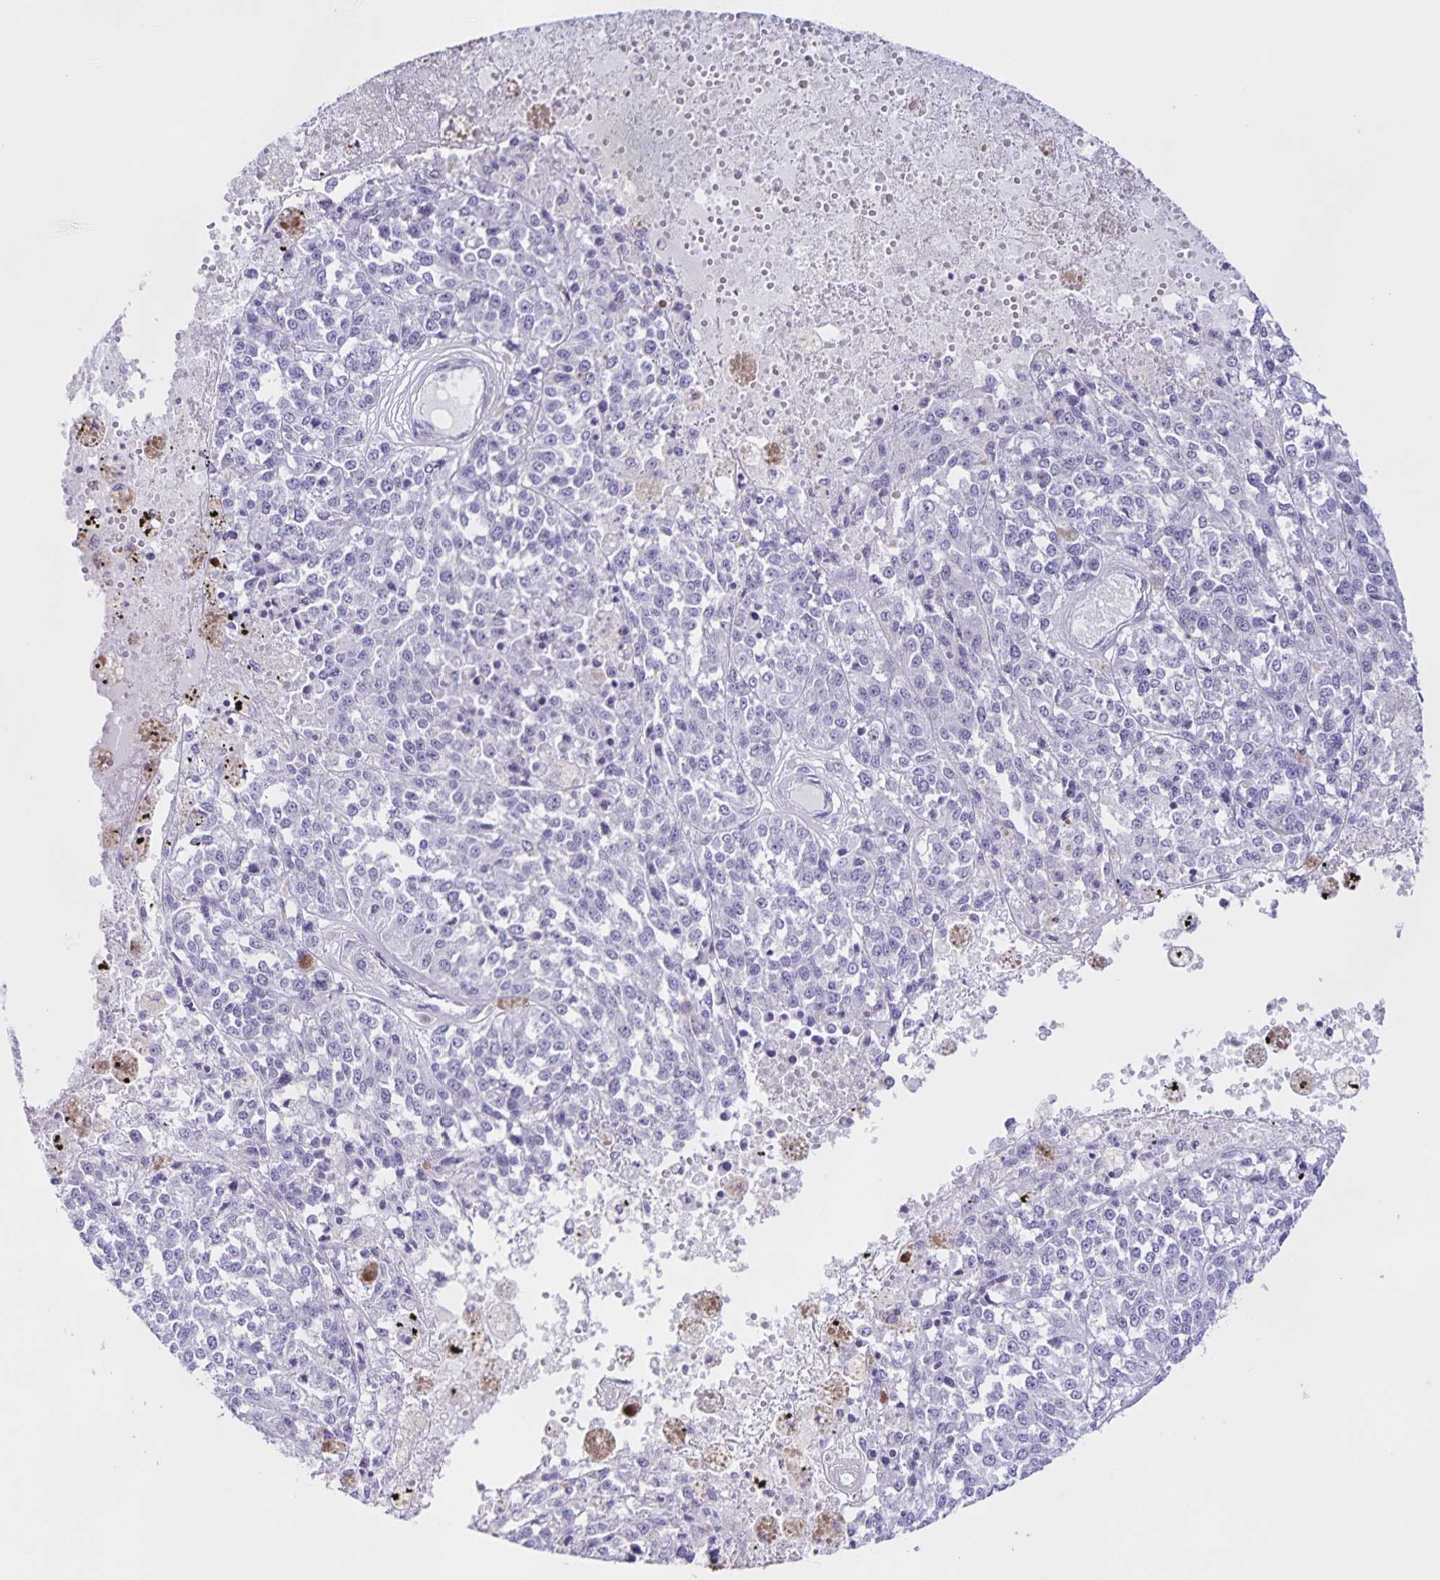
{"staining": {"intensity": "negative", "quantity": "none", "location": "none"}, "tissue": "melanoma", "cell_type": "Tumor cells", "image_type": "cancer", "snomed": [{"axis": "morphology", "description": "Malignant melanoma, Metastatic site"}, {"axis": "topography", "description": "Lymph node"}], "caption": "This is an immunohistochemistry histopathology image of human melanoma. There is no positivity in tumor cells.", "gene": "FAM170A", "patient": {"sex": "female", "age": 64}}